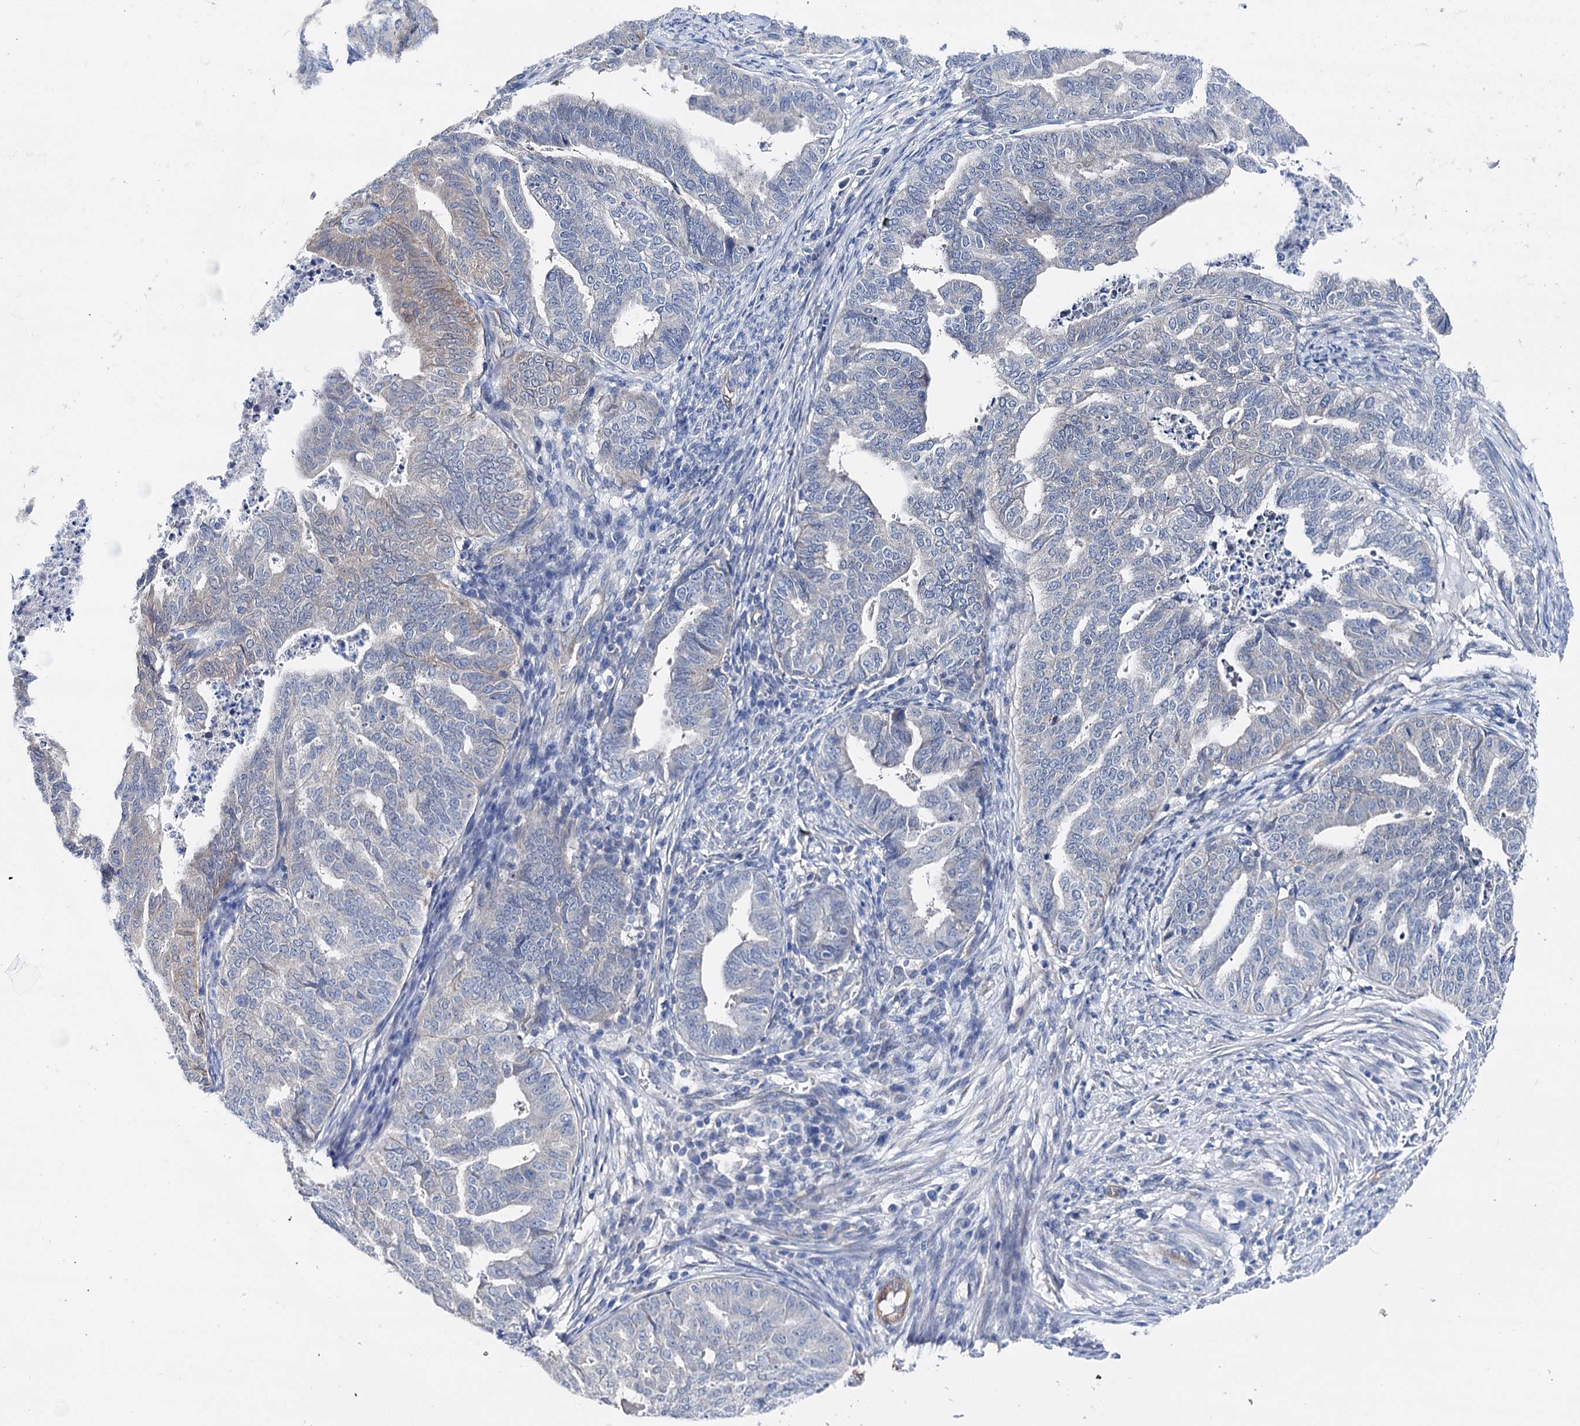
{"staining": {"intensity": "negative", "quantity": "none", "location": "none"}, "tissue": "endometrial cancer", "cell_type": "Tumor cells", "image_type": "cancer", "snomed": [{"axis": "morphology", "description": "Adenocarcinoma, NOS"}, {"axis": "topography", "description": "Endometrium"}], "caption": "Immunohistochemical staining of human adenocarcinoma (endometrial) demonstrates no significant expression in tumor cells. (Stains: DAB immunohistochemistry with hematoxylin counter stain, Microscopy: brightfield microscopy at high magnification).", "gene": "SHROOM1", "patient": {"sex": "female", "age": 79}}